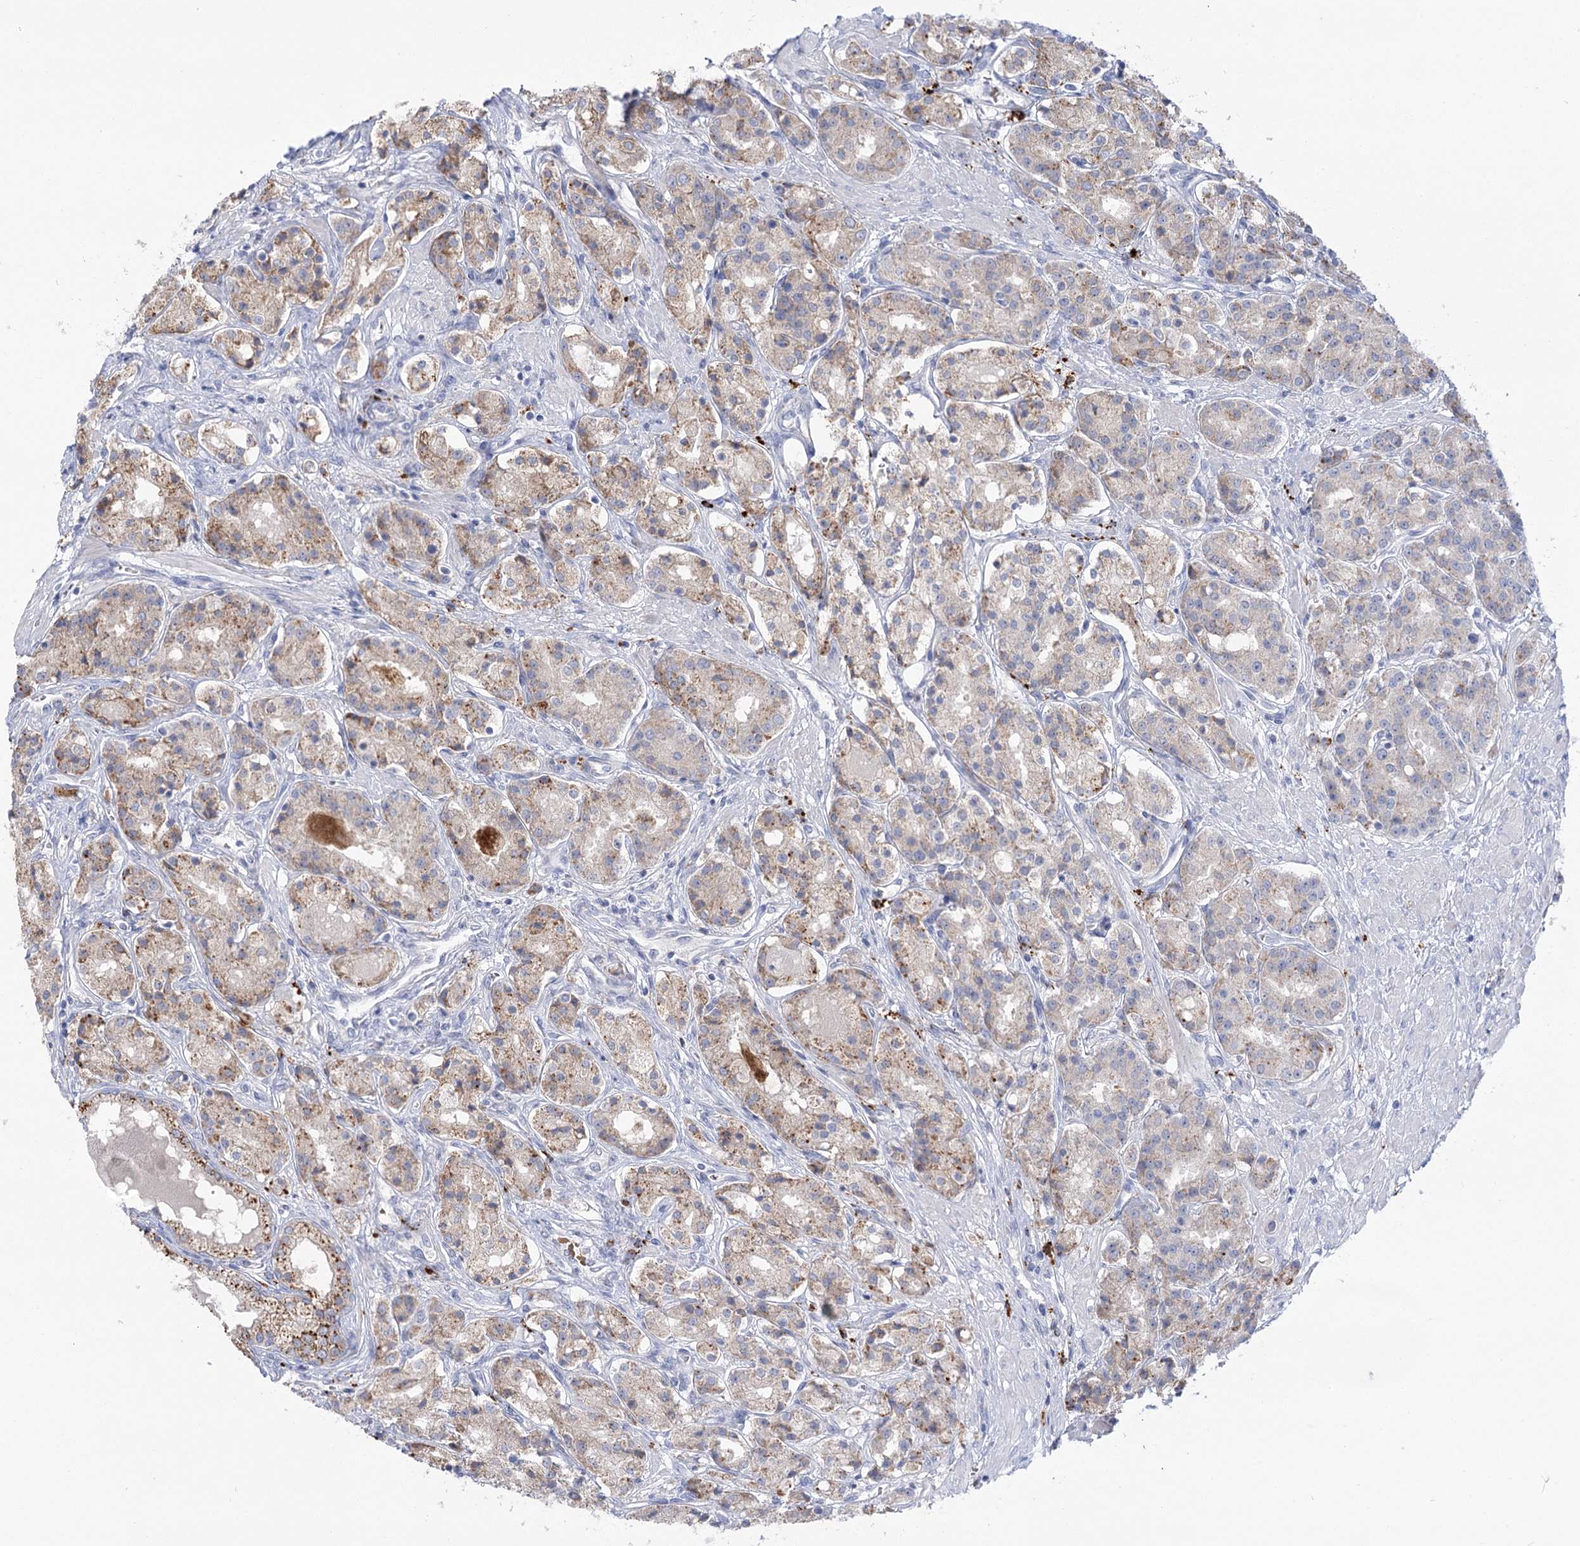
{"staining": {"intensity": "moderate", "quantity": "25%-75%", "location": "cytoplasmic/membranous"}, "tissue": "prostate cancer", "cell_type": "Tumor cells", "image_type": "cancer", "snomed": [{"axis": "morphology", "description": "Adenocarcinoma, High grade"}, {"axis": "topography", "description": "Prostate"}], "caption": "This photomicrograph shows immunohistochemistry staining of human prostate cancer, with medium moderate cytoplasmic/membranous staining in approximately 25%-75% of tumor cells.", "gene": "SIAE", "patient": {"sex": "male", "age": 60}}